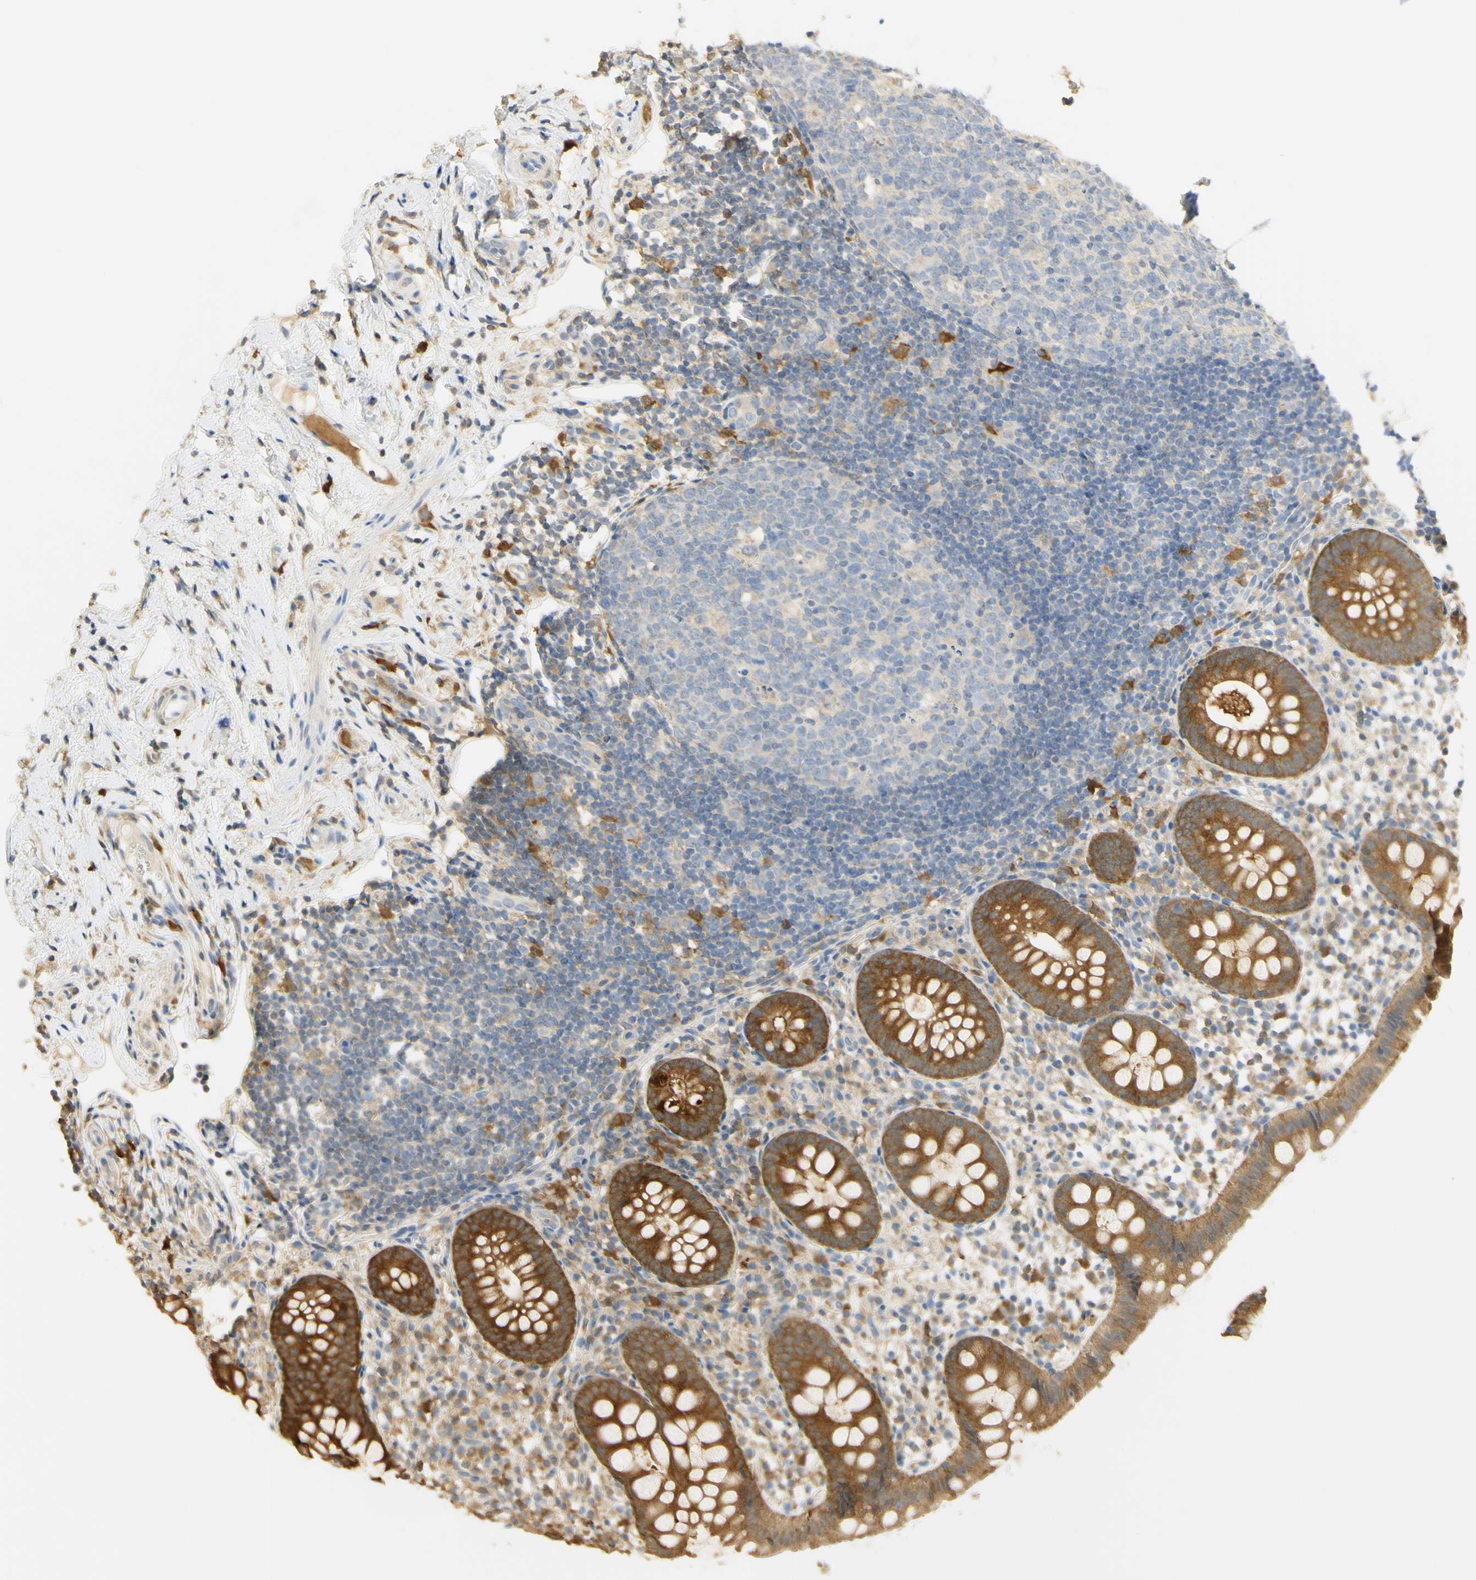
{"staining": {"intensity": "moderate", "quantity": ">75%", "location": "cytoplasmic/membranous"}, "tissue": "appendix", "cell_type": "Glandular cells", "image_type": "normal", "snomed": [{"axis": "morphology", "description": "Normal tissue, NOS"}, {"axis": "topography", "description": "Appendix"}], "caption": "A brown stain highlights moderate cytoplasmic/membranous positivity of a protein in glandular cells of unremarkable human appendix.", "gene": "PAK1", "patient": {"sex": "female", "age": 20}}